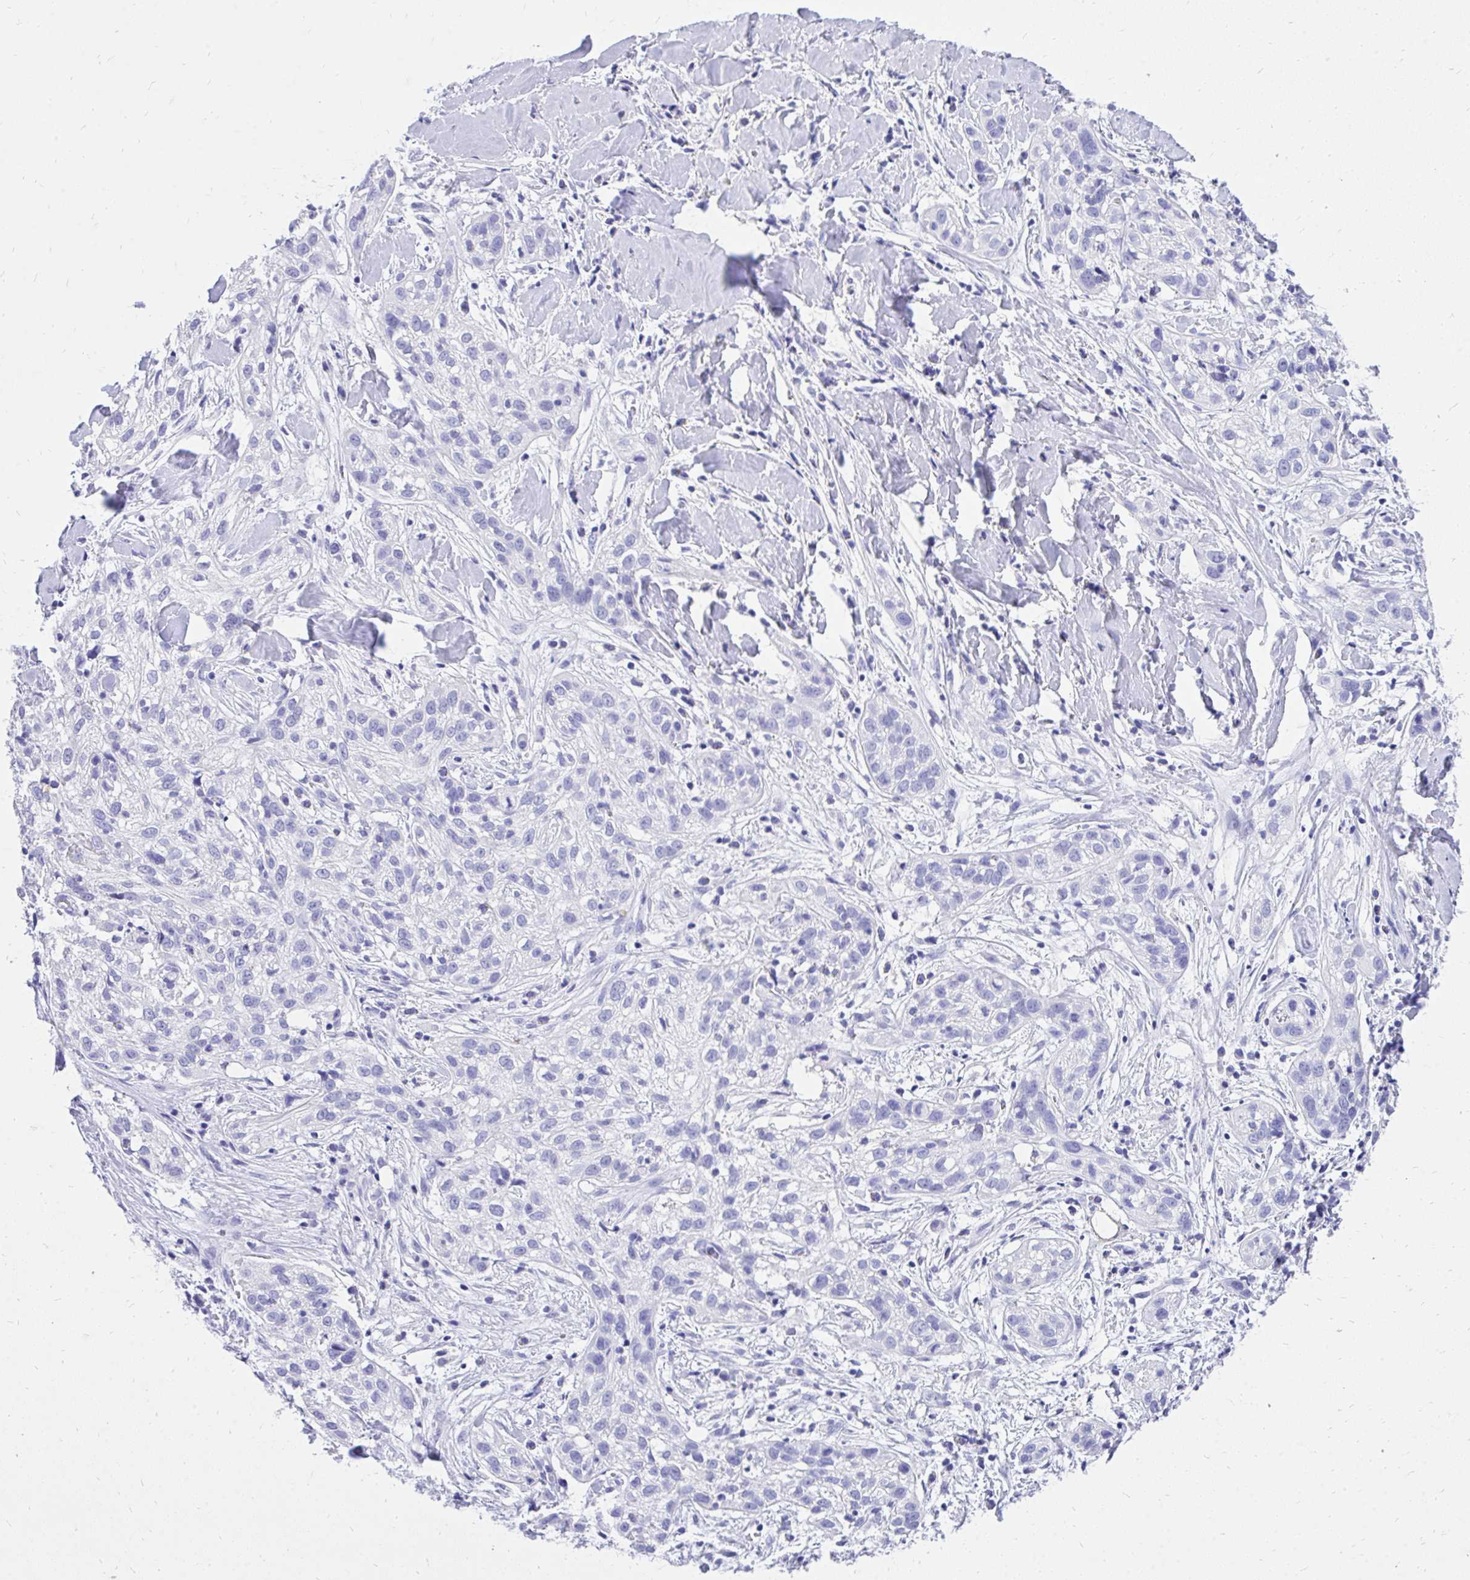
{"staining": {"intensity": "negative", "quantity": "none", "location": "none"}, "tissue": "skin cancer", "cell_type": "Tumor cells", "image_type": "cancer", "snomed": [{"axis": "morphology", "description": "Squamous cell carcinoma, NOS"}, {"axis": "topography", "description": "Skin"}], "caption": "Tumor cells are negative for protein expression in human skin cancer (squamous cell carcinoma).", "gene": "MON1A", "patient": {"sex": "male", "age": 82}}